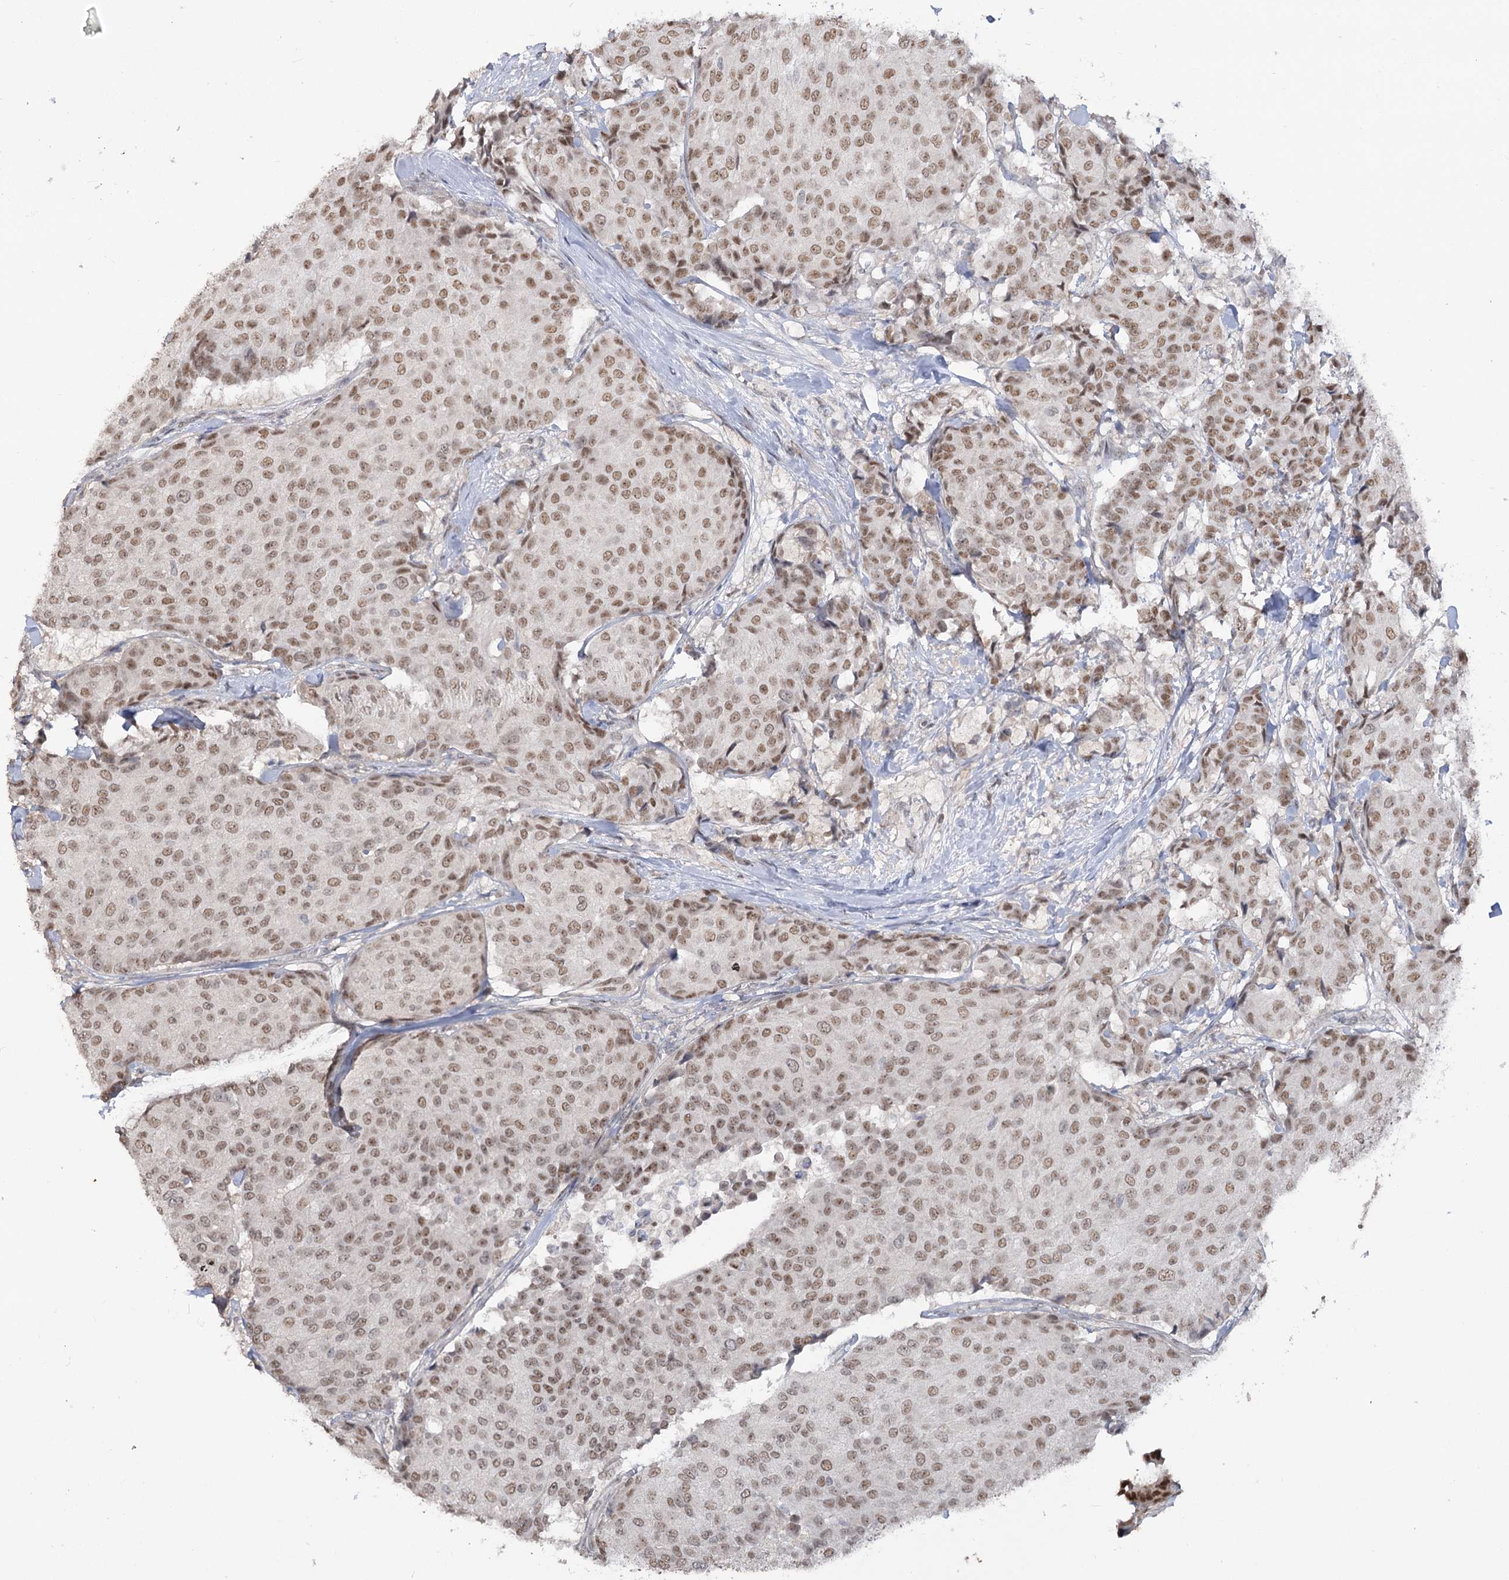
{"staining": {"intensity": "moderate", "quantity": ">75%", "location": "nuclear"}, "tissue": "breast cancer", "cell_type": "Tumor cells", "image_type": "cancer", "snomed": [{"axis": "morphology", "description": "Duct carcinoma"}, {"axis": "topography", "description": "Breast"}], "caption": "IHC histopathology image of neoplastic tissue: infiltrating ductal carcinoma (breast) stained using IHC shows medium levels of moderate protein expression localized specifically in the nuclear of tumor cells, appearing as a nuclear brown color.", "gene": "ZSCAN23", "patient": {"sex": "female", "age": 75}}